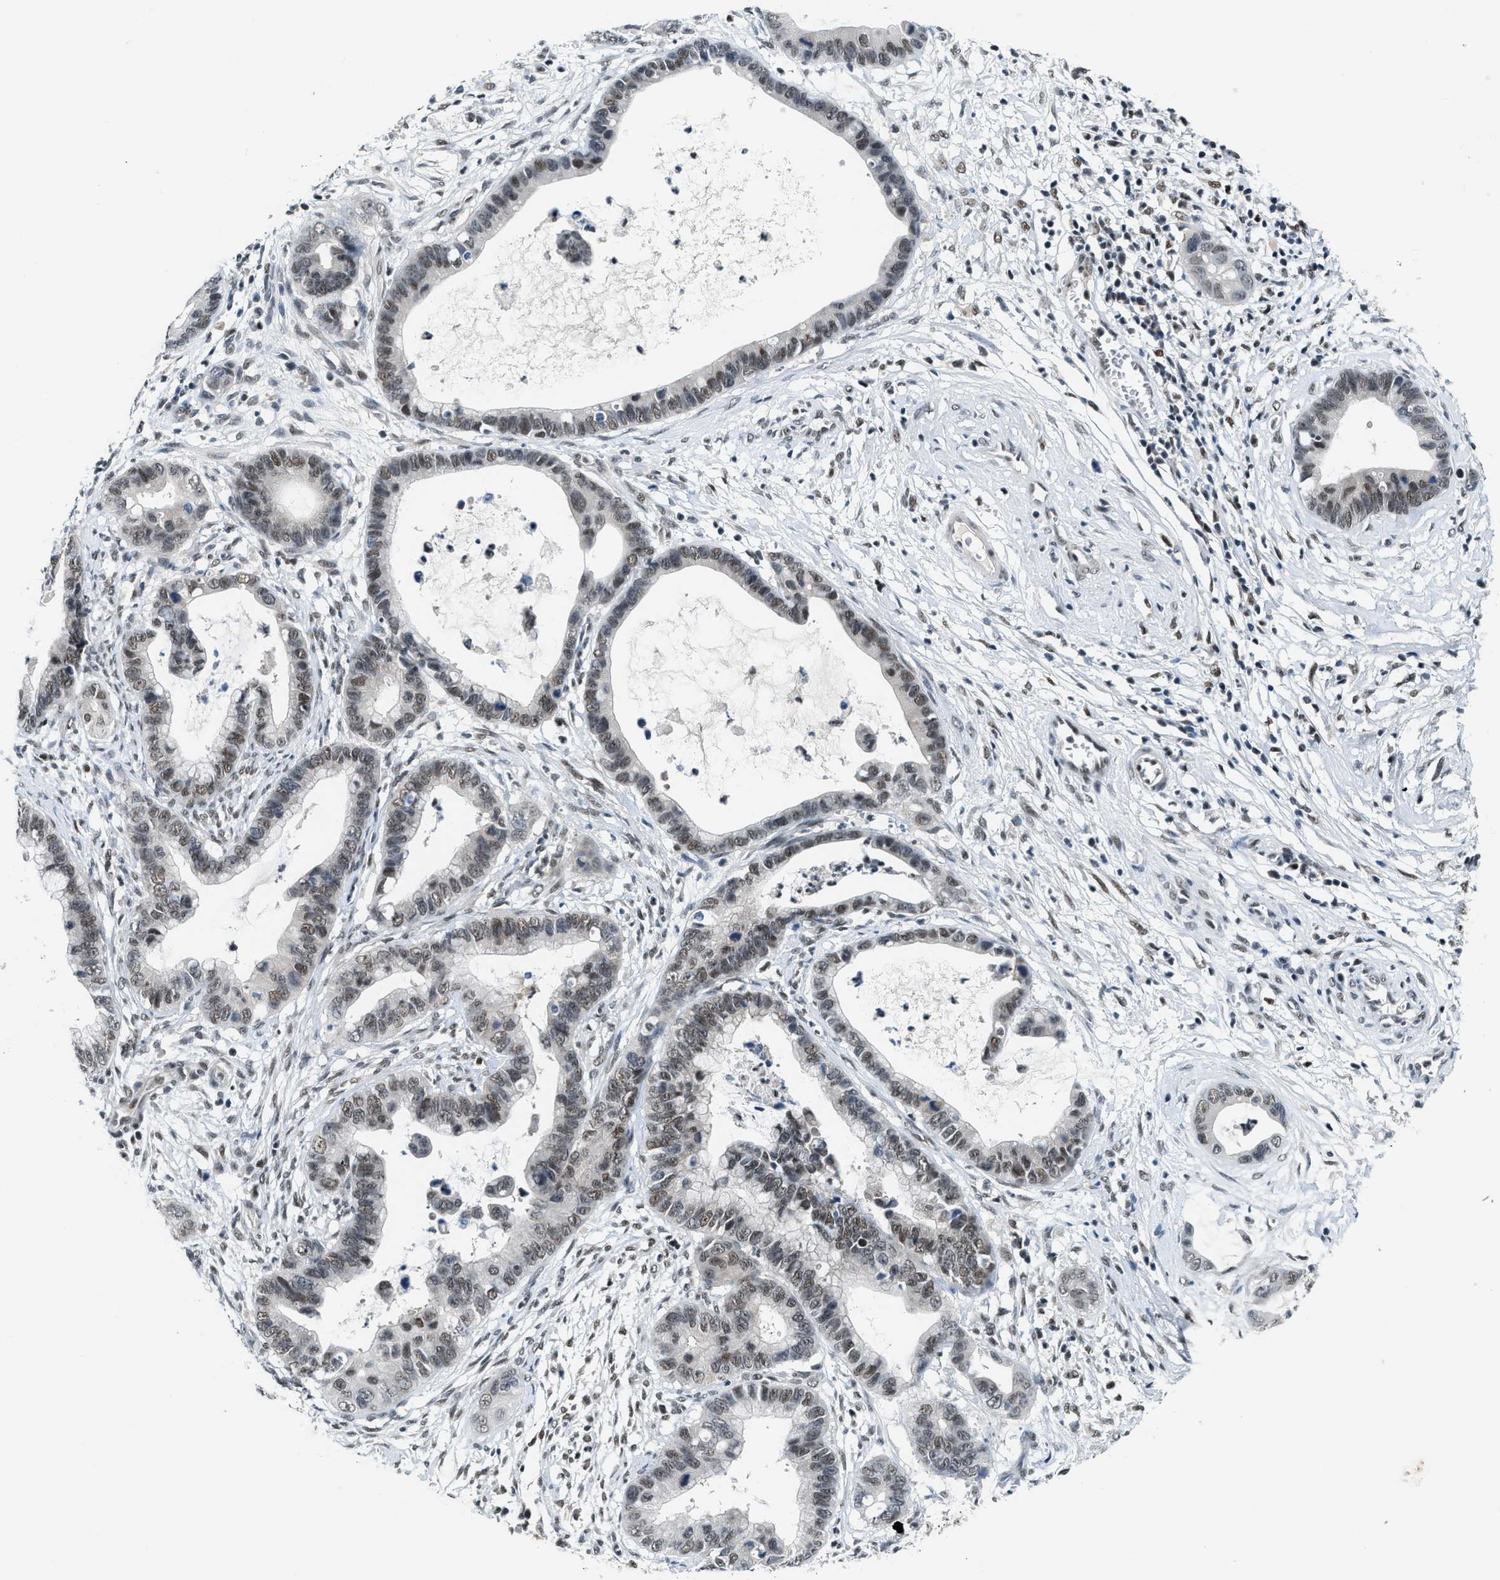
{"staining": {"intensity": "moderate", "quantity": "25%-75%", "location": "nuclear"}, "tissue": "cervical cancer", "cell_type": "Tumor cells", "image_type": "cancer", "snomed": [{"axis": "morphology", "description": "Adenocarcinoma, NOS"}, {"axis": "topography", "description": "Cervix"}], "caption": "Immunohistochemistry (IHC) (DAB) staining of cervical cancer (adenocarcinoma) shows moderate nuclear protein positivity in about 25%-75% of tumor cells.", "gene": "NCOA1", "patient": {"sex": "female", "age": 44}}